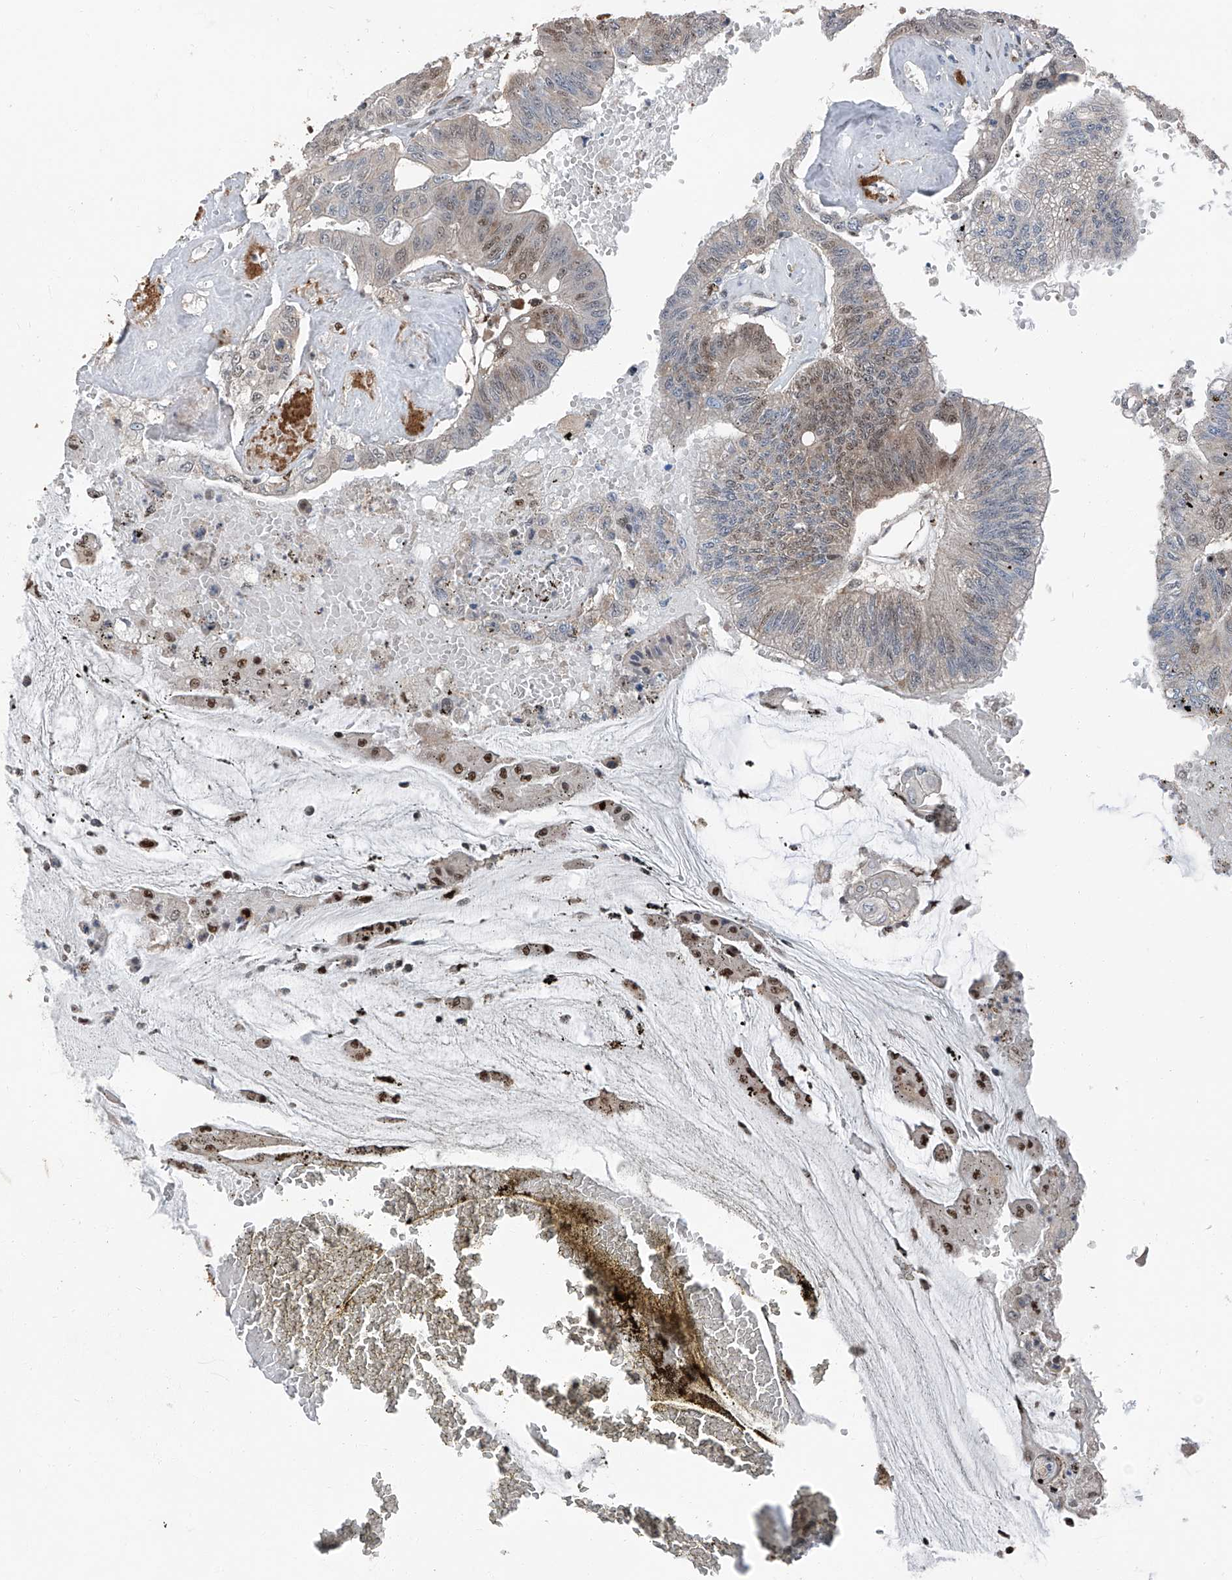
{"staining": {"intensity": "weak", "quantity": "25%-75%", "location": "cytoplasmic/membranous,nuclear"}, "tissue": "colorectal cancer", "cell_type": "Tumor cells", "image_type": "cancer", "snomed": [{"axis": "morphology", "description": "Adenoma, NOS"}, {"axis": "morphology", "description": "Adenocarcinoma, NOS"}, {"axis": "topography", "description": "Colon"}], "caption": "An image showing weak cytoplasmic/membranous and nuclear staining in about 25%-75% of tumor cells in colorectal cancer (adenoma), as visualized by brown immunohistochemical staining.", "gene": "FKBP5", "patient": {"sex": "male", "age": 79}}